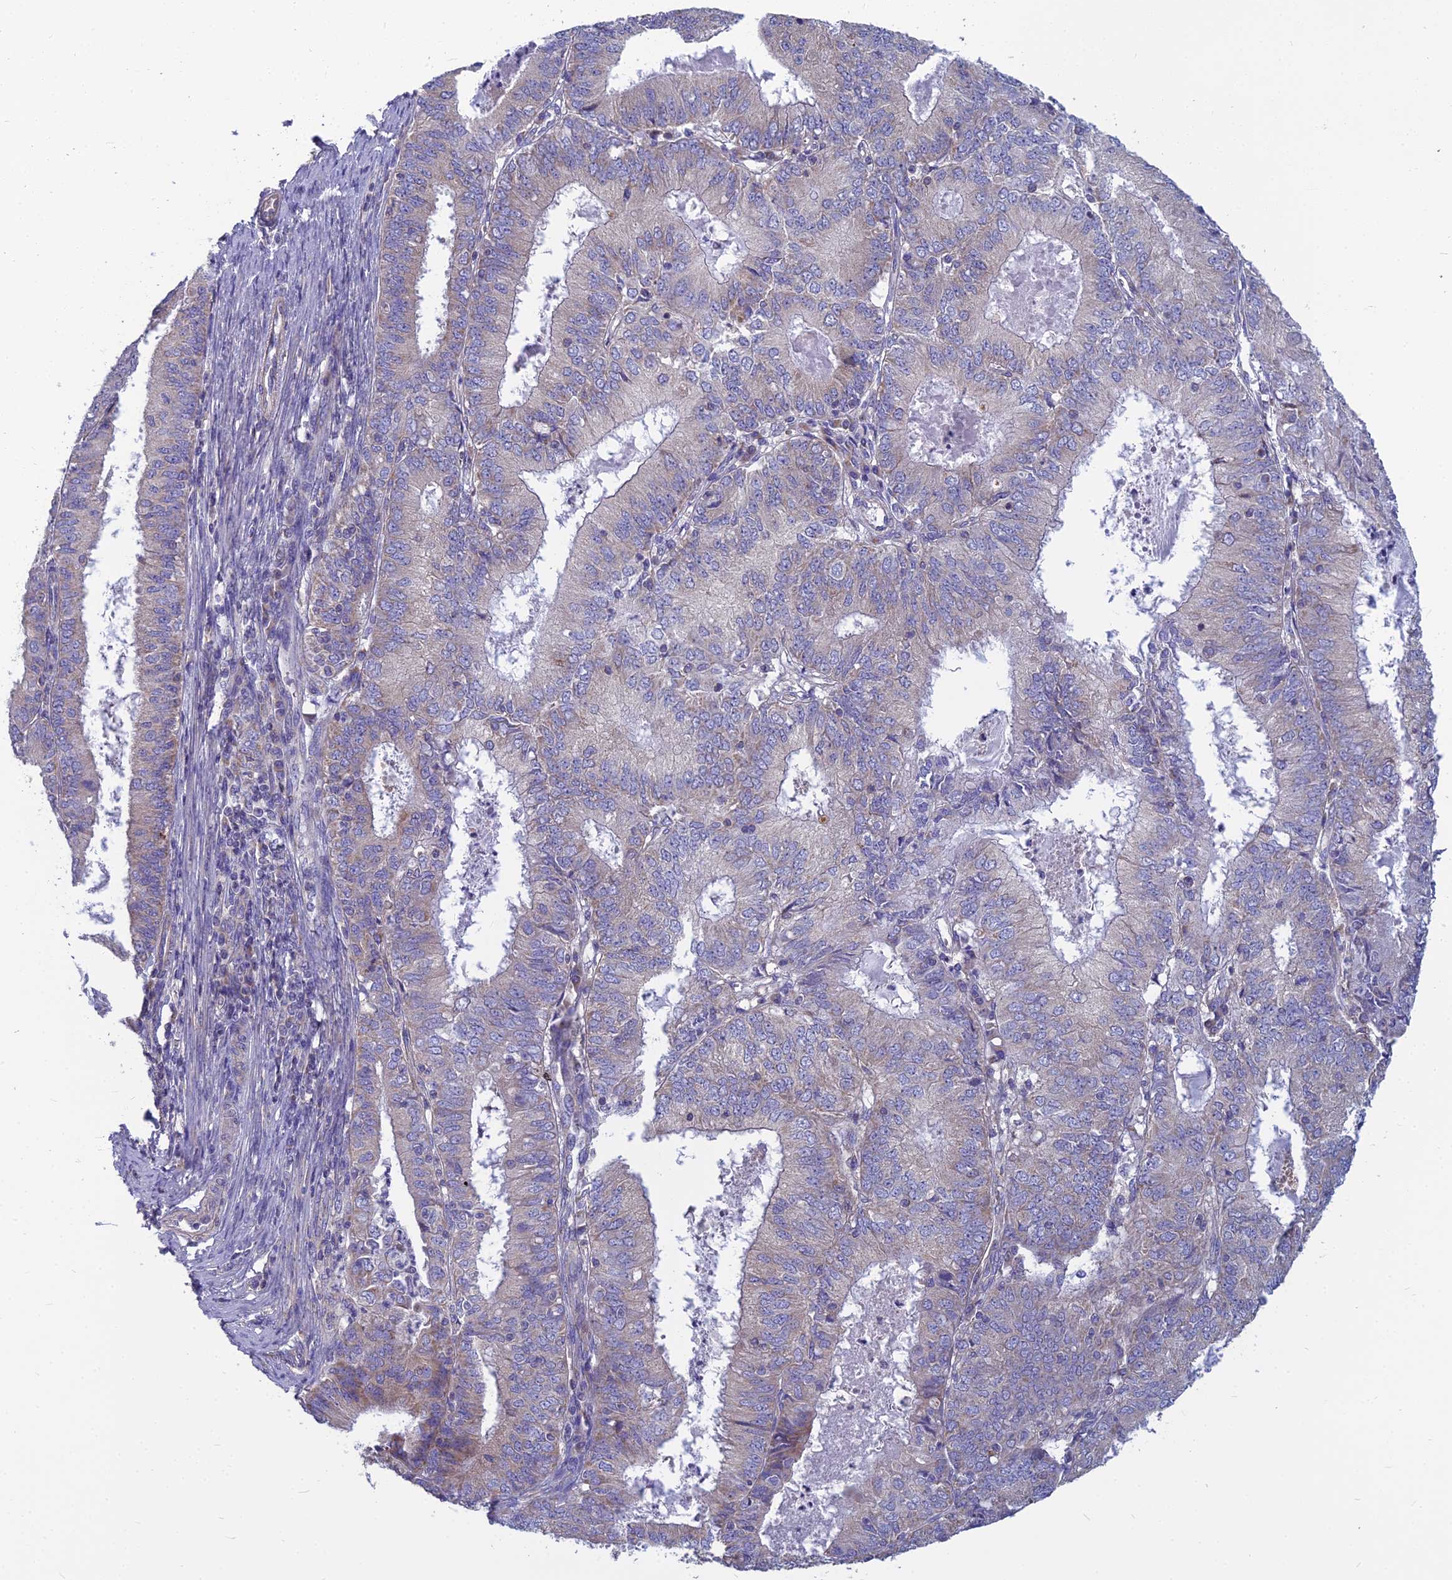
{"staining": {"intensity": "weak", "quantity": "<25%", "location": "cytoplasmic/membranous"}, "tissue": "endometrial cancer", "cell_type": "Tumor cells", "image_type": "cancer", "snomed": [{"axis": "morphology", "description": "Adenocarcinoma, NOS"}, {"axis": "topography", "description": "Endometrium"}], "caption": "DAB (3,3'-diaminobenzidine) immunohistochemical staining of endometrial cancer shows no significant staining in tumor cells.", "gene": "COX20", "patient": {"sex": "female", "age": 57}}